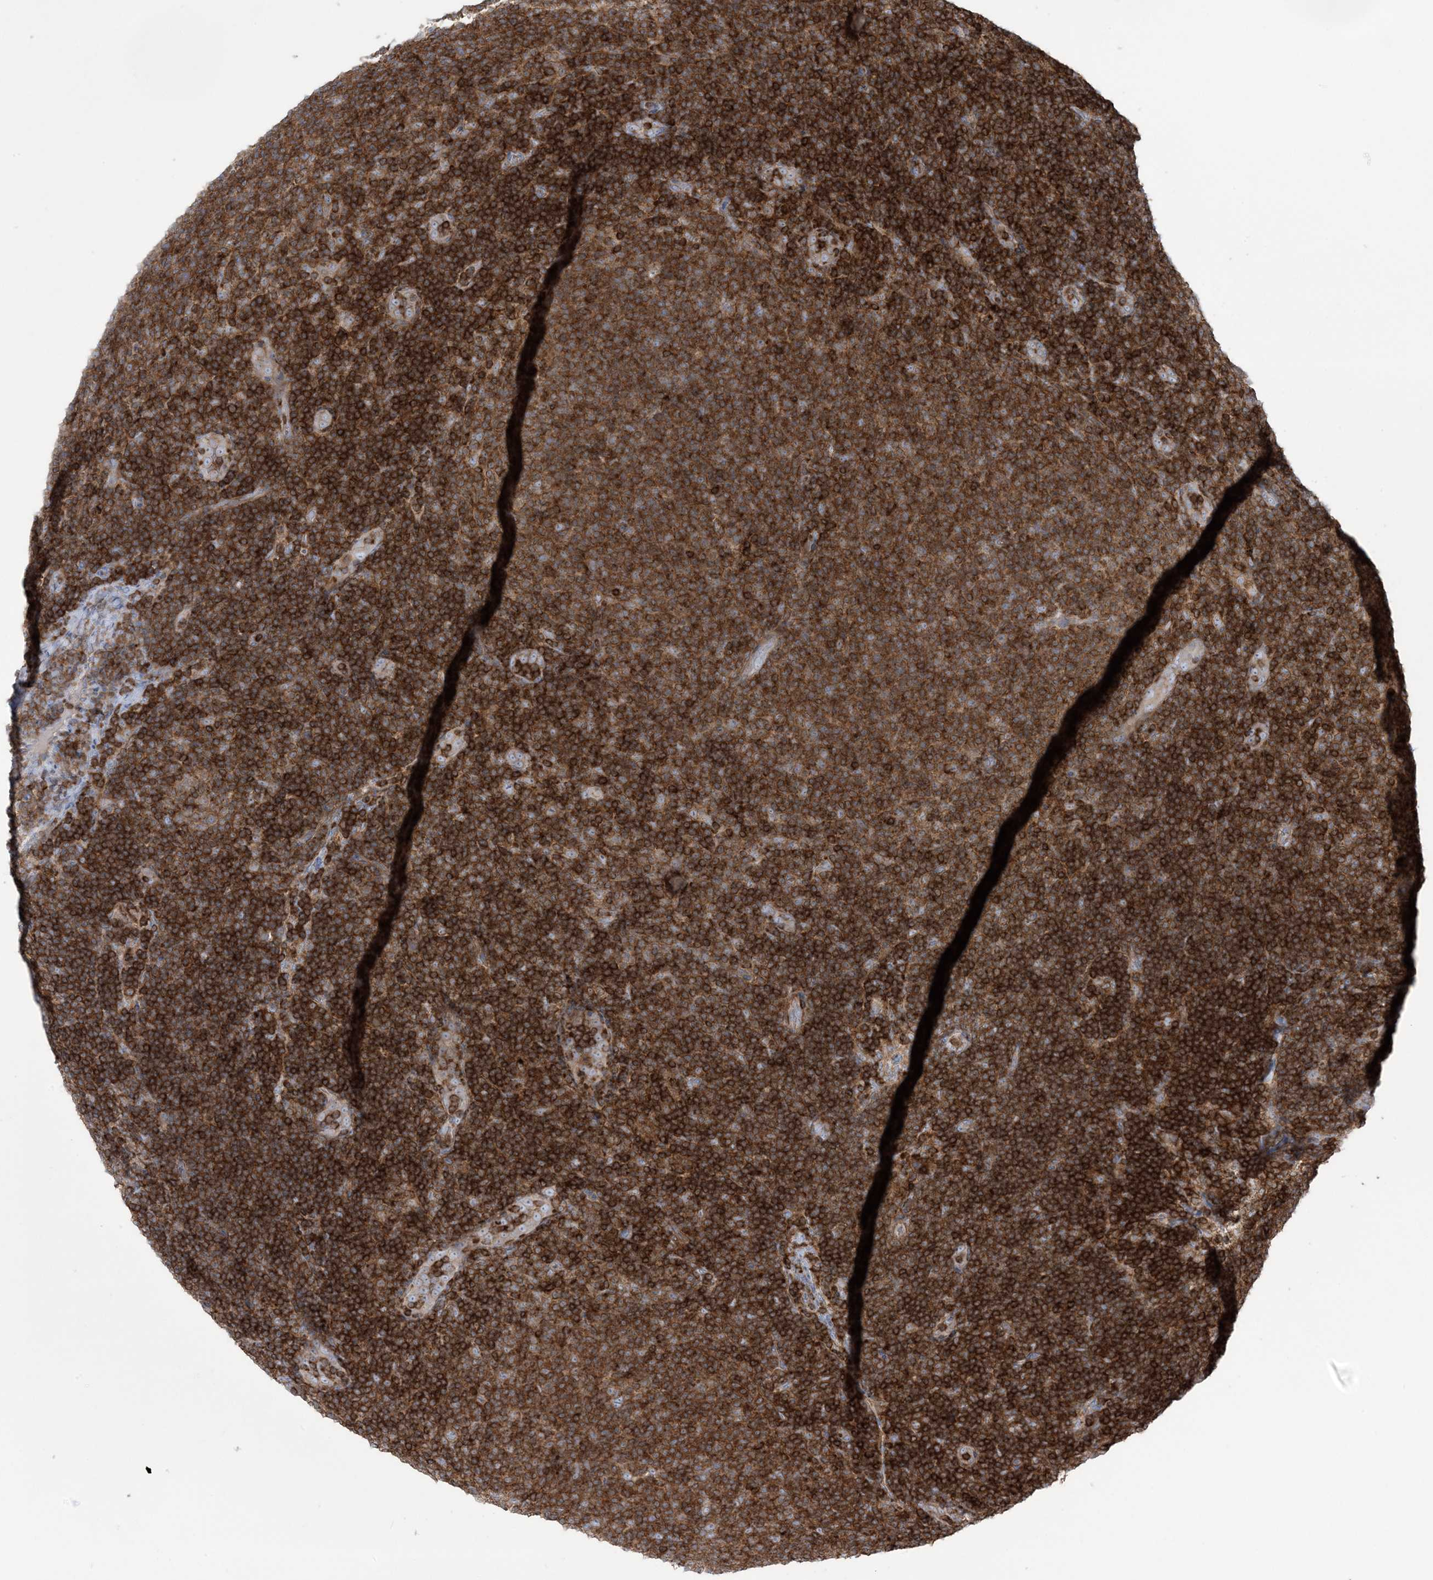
{"staining": {"intensity": "strong", "quantity": ">75%", "location": "cytoplasmic/membranous"}, "tissue": "lymphoma", "cell_type": "Tumor cells", "image_type": "cancer", "snomed": [{"axis": "morphology", "description": "Malignant lymphoma, non-Hodgkin's type, Low grade"}, {"axis": "topography", "description": "Lymph node"}], "caption": "Immunohistochemical staining of malignant lymphoma, non-Hodgkin's type (low-grade) reveals strong cytoplasmic/membranous protein expression in approximately >75% of tumor cells.", "gene": "ARHGAP30", "patient": {"sex": "male", "age": 66}}